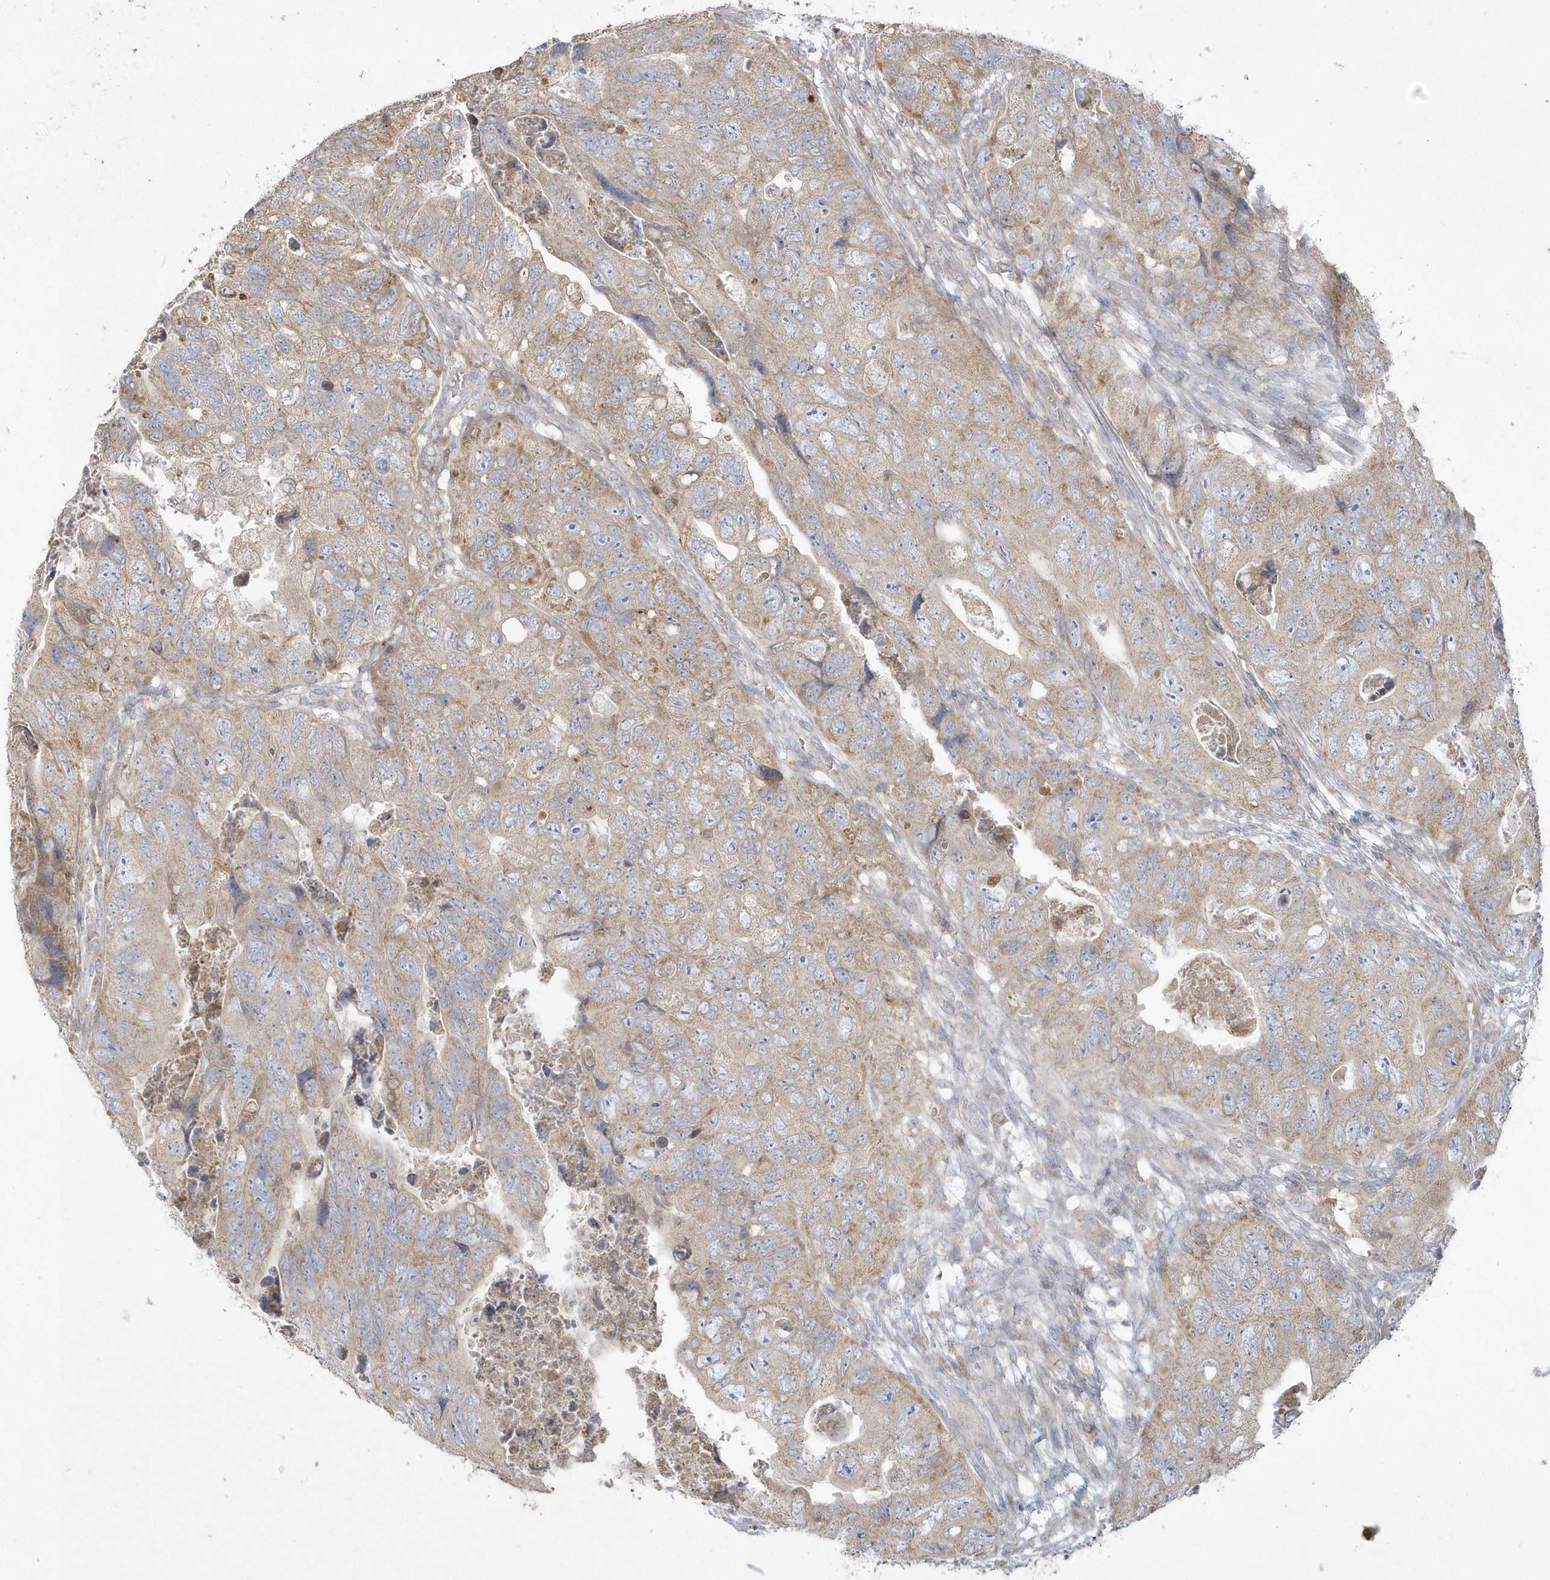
{"staining": {"intensity": "moderate", "quantity": ">75%", "location": "cytoplasmic/membranous"}, "tissue": "colorectal cancer", "cell_type": "Tumor cells", "image_type": "cancer", "snomed": [{"axis": "morphology", "description": "Adenocarcinoma, NOS"}, {"axis": "topography", "description": "Rectum"}], "caption": "Brown immunohistochemical staining in adenocarcinoma (colorectal) reveals moderate cytoplasmic/membranous positivity in approximately >75% of tumor cells.", "gene": "BLTP3A", "patient": {"sex": "male", "age": 63}}